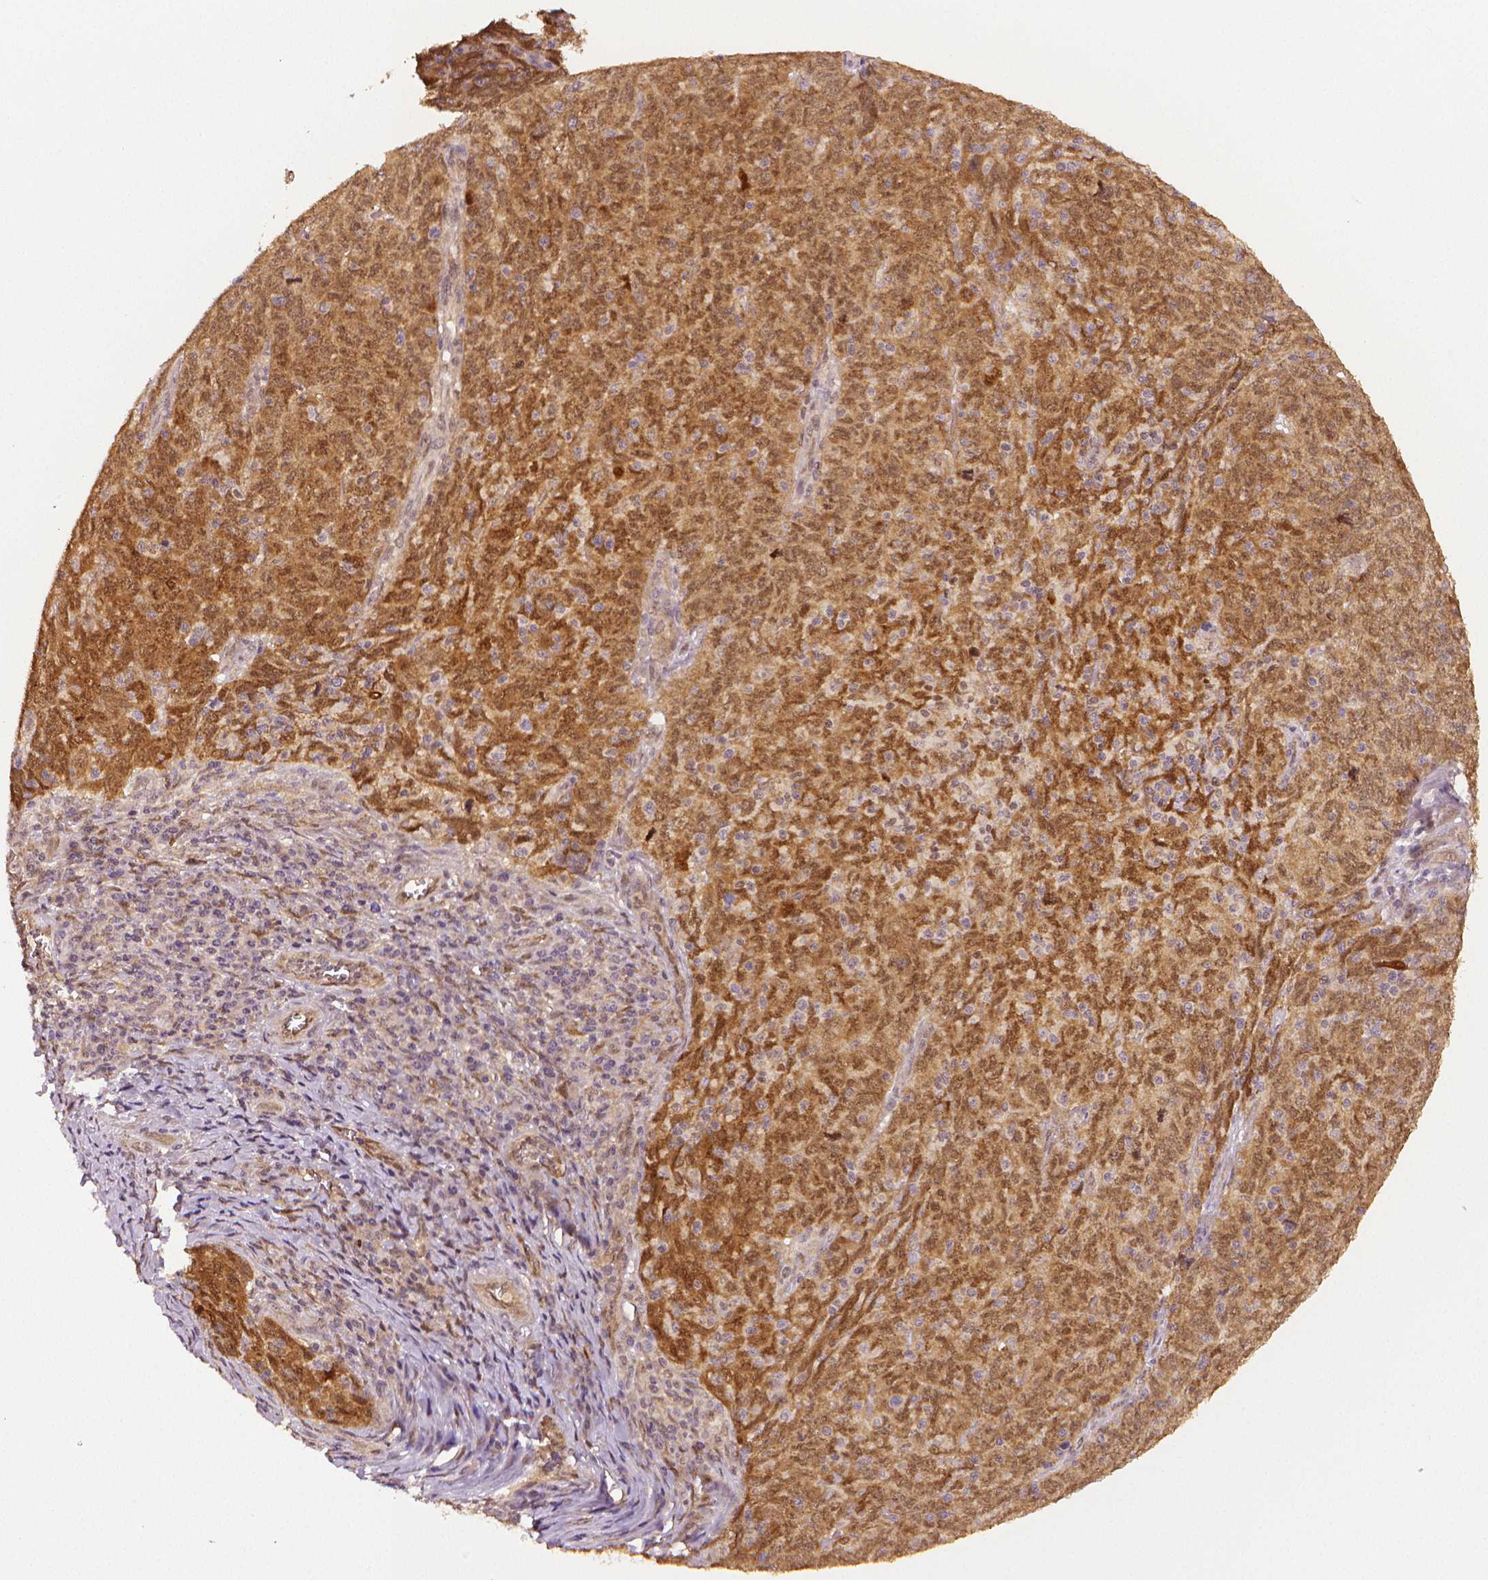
{"staining": {"intensity": "moderate", "quantity": ">75%", "location": "cytoplasmic/membranous"}, "tissue": "skin cancer", "cell_type": "Tumor cells", "image_type": "cancer", "snomed": [{"axis": "morphology", "description": "Squamous cell carcinoma, NOS"}, {"axis": "topography", "description": "Skin"}, {"axis": "topography", "description": "Anal"}], "caption": "A brown stain highlights moderate cytoplasmic/membranous staining of a protein in squamous cell carcinoma (skin) tumor cells. (DAB = brown stain, brightfield microscopy at high magnification).", "gene": "STAT3", "patient": {"sex": "female", "age": 51}}